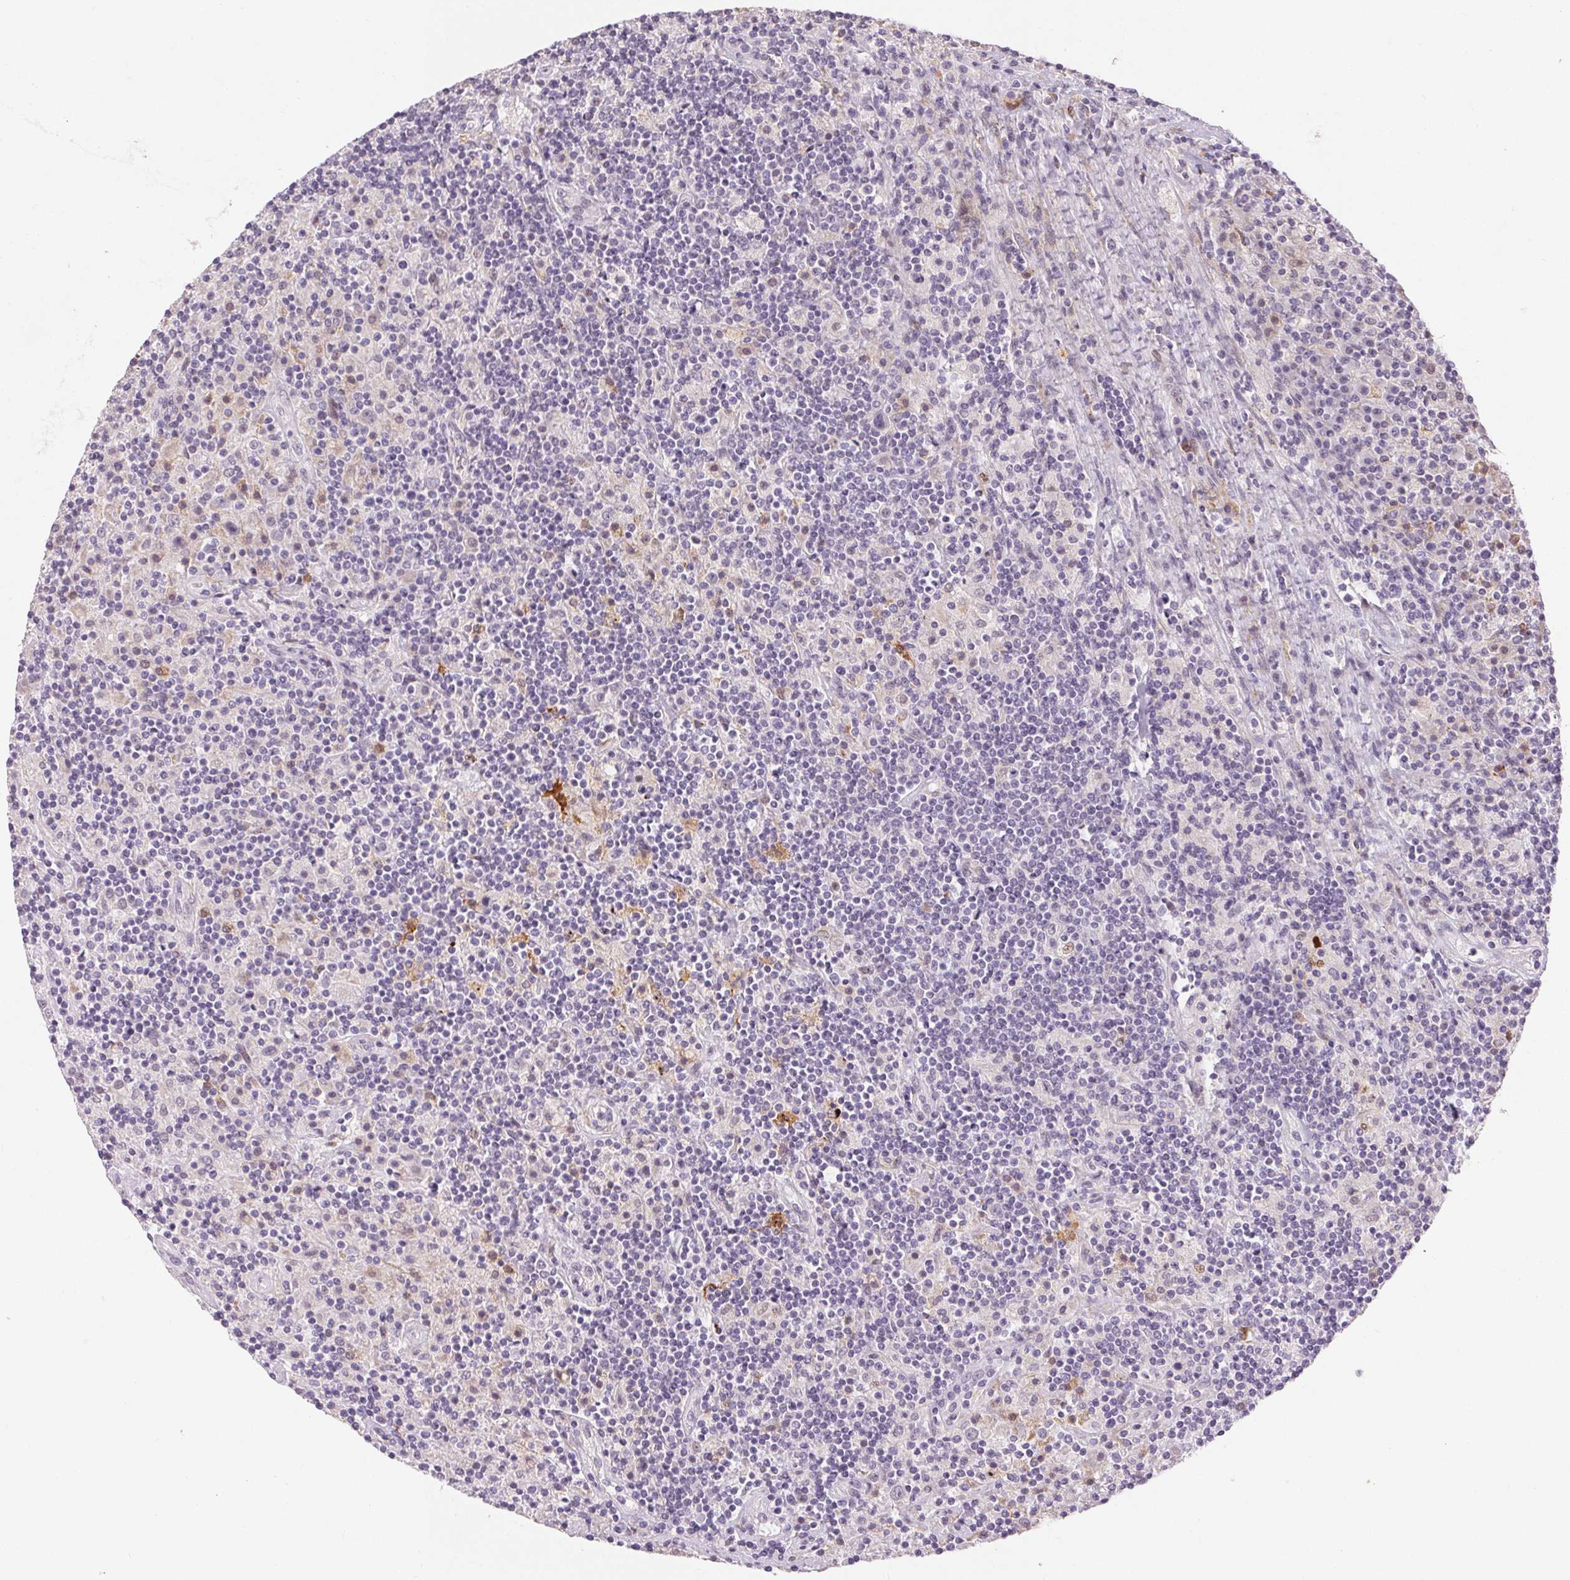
{"staining": {"intensity": "negative", "quantity": "none", "location": "none"}, "tissue": "lymphoma", "cell_type": "Tumor cells", "image_type": "cancer", "snomed": [{"axis": "morphology", "description": "Hodgkin's disease, NOS"}, {"axis": "topography", "description": "Lymph node"}], "caption": "IHC histopathology image of lymphoma stained for a protein (brown), which exhibits no staining in tumor cells.", "gene": "RPGRIP1", "patient": {"sex": "male", "age": 70}}